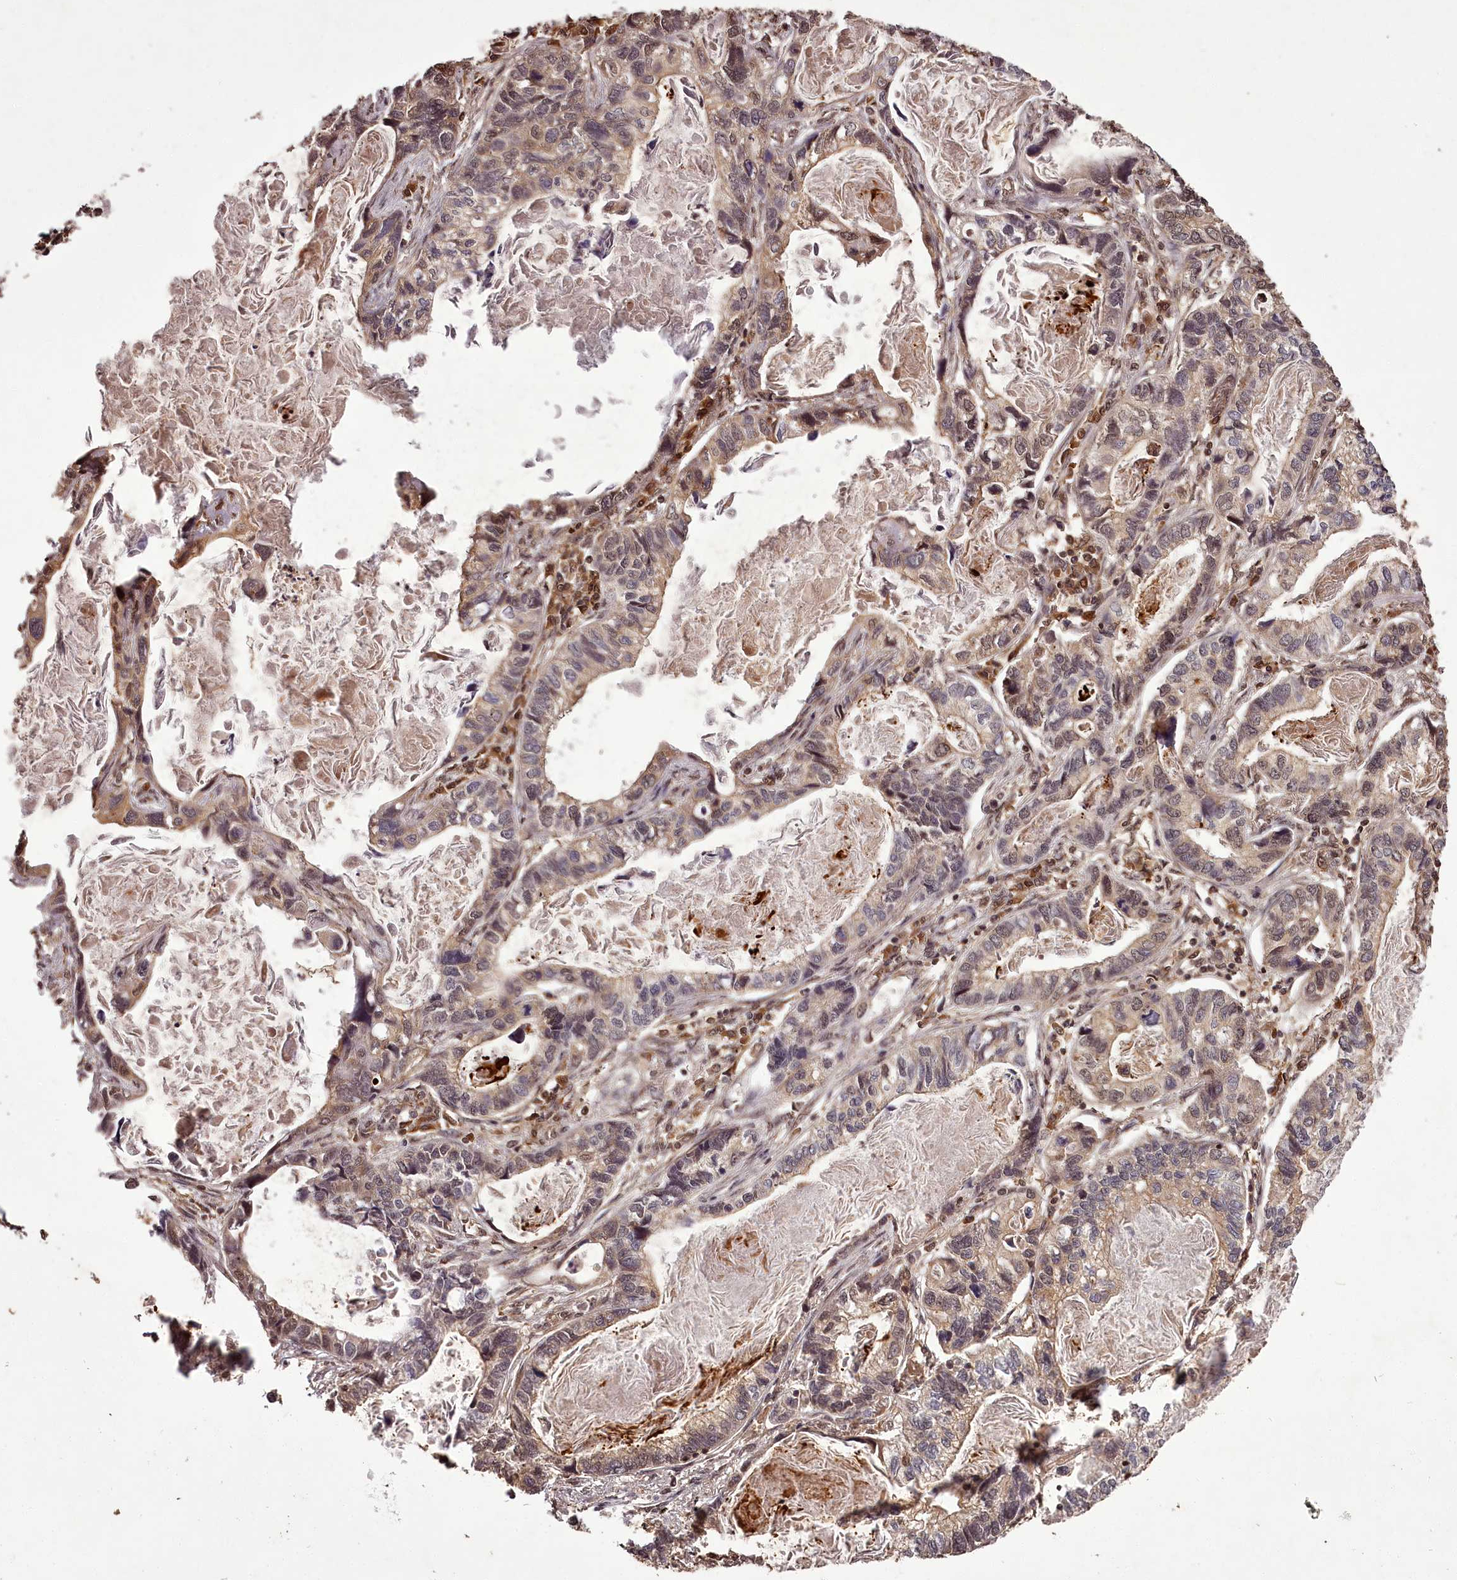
{"staining": {"intensity": "weak", "quantity": "25%-75%", "location": "cytoplasmic/membranous"}, "tissue": "lung cancer", "cell_type": "Tumor cells", "image_type": "cancer", "snomed": [{"axis": "morphology", "description": "Adenocarcinoma, NOS"}, {"axis": "topography", "description": "Lung"}], "caption": "Immunohistochemistry staining of adenocarcinoma (lung), which exhibits low levels of weak cytoplasmic/membranous positivity in about 25%-75% of tumor cells indicating weak cytoplasmic/membranous protein expression. The staining was performed using DAB (3,3'-diaminobenzidine) (brown) for protein detection and nuclei were counterstained in hematoxylin (blue).", "gene": "NPRL2", "patient": {"sex": "male", "age": 67}}